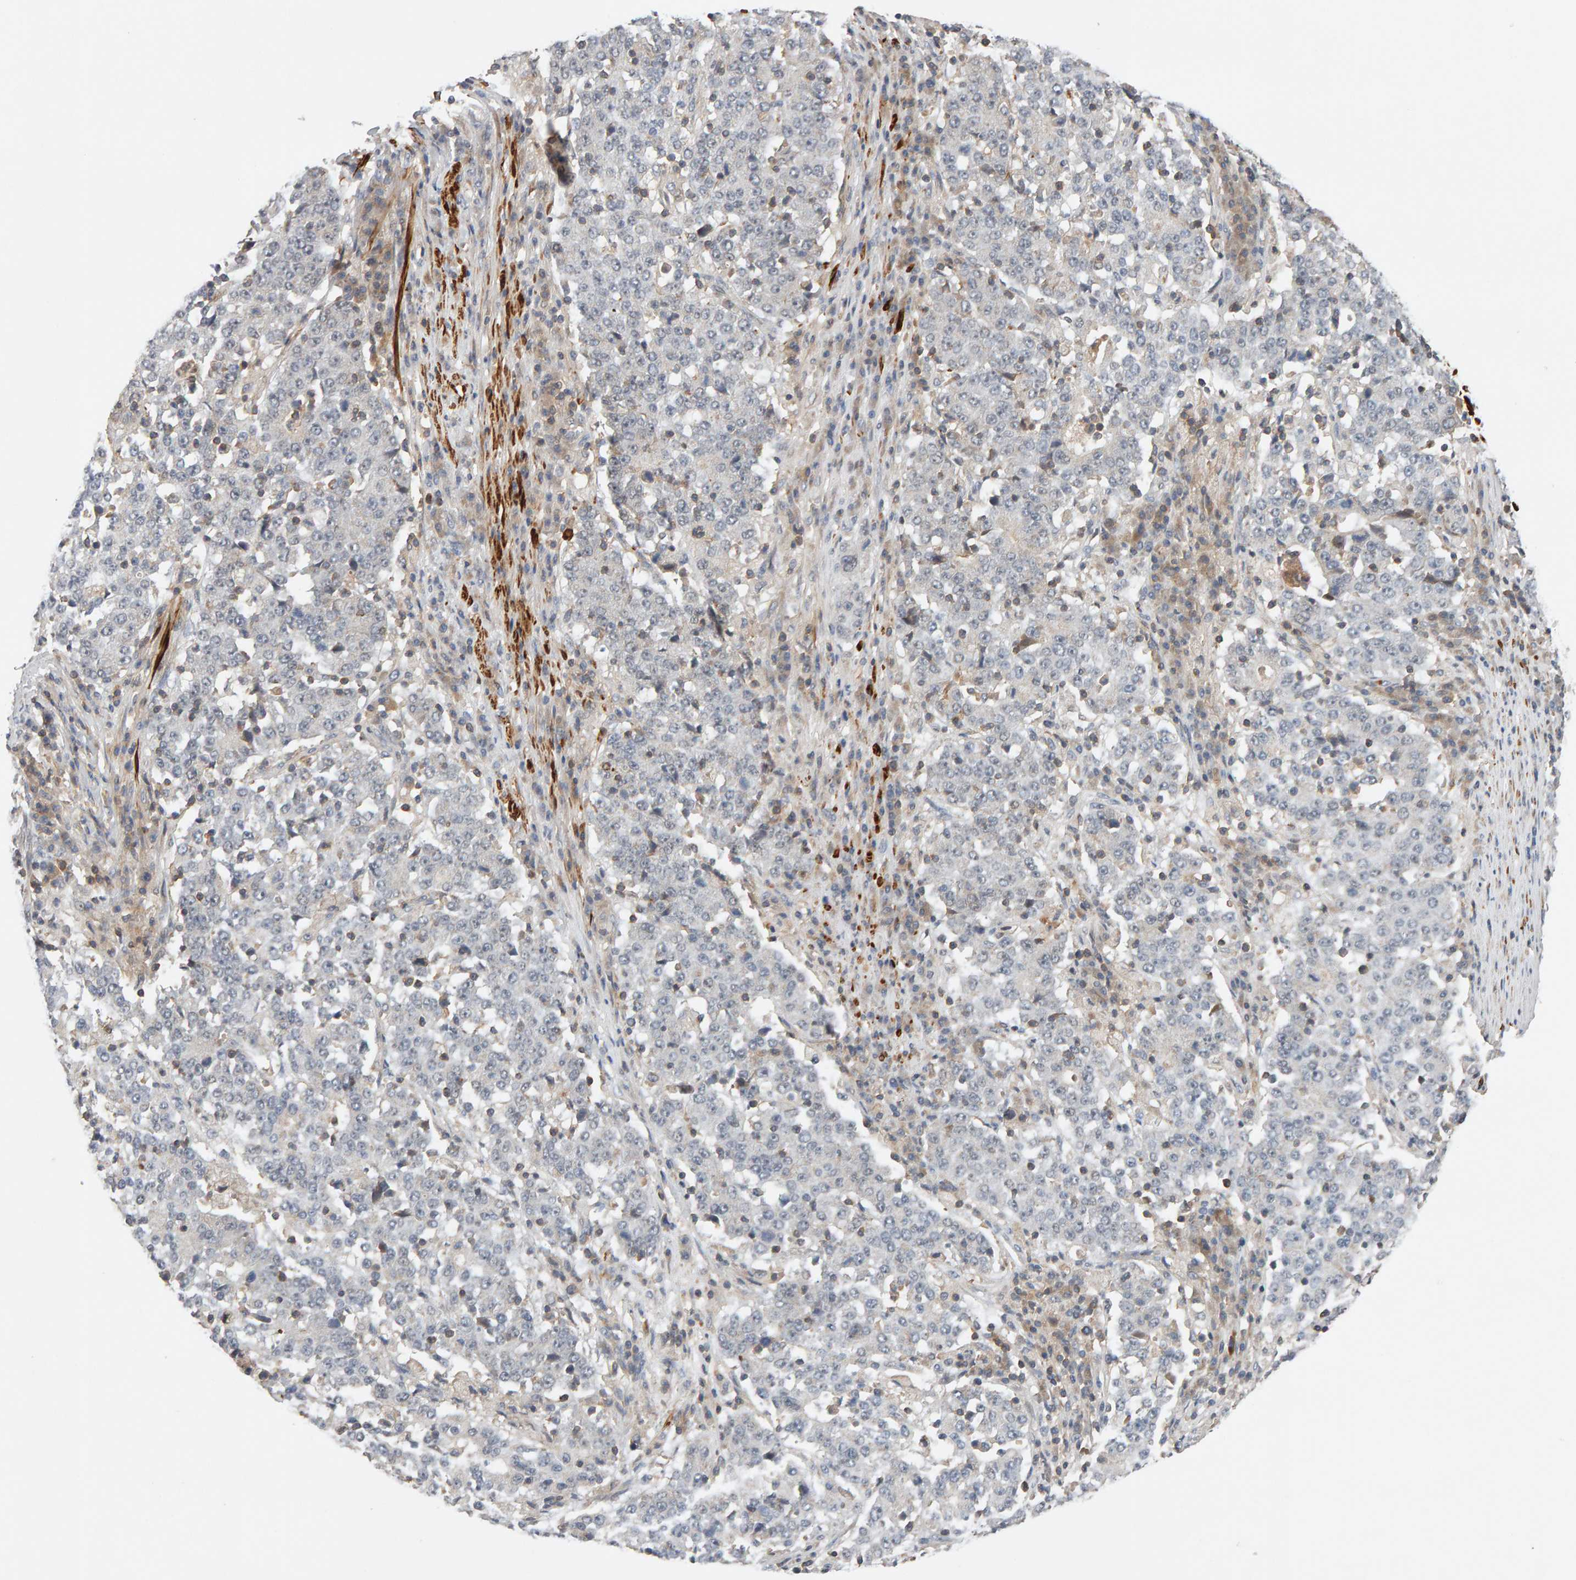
{"staining": {"intensity": "negative", "quantity": "none", "location": "none"}, "tissue": "stomach cancer", "cell_type": "Tumor cells", "image_type": "cancer", "snomed": [{"axis": "morphology", "description": "Adenocarcinoma, NOS"}, {"axis": "topography", "description": "Stomach"}], "caption": "The micrograph displays no significant positivity in tumor cells of stomach adenocarcinoma.", "gene": "NUDCD1", "patient": {"sex": "male", "age": 59}}